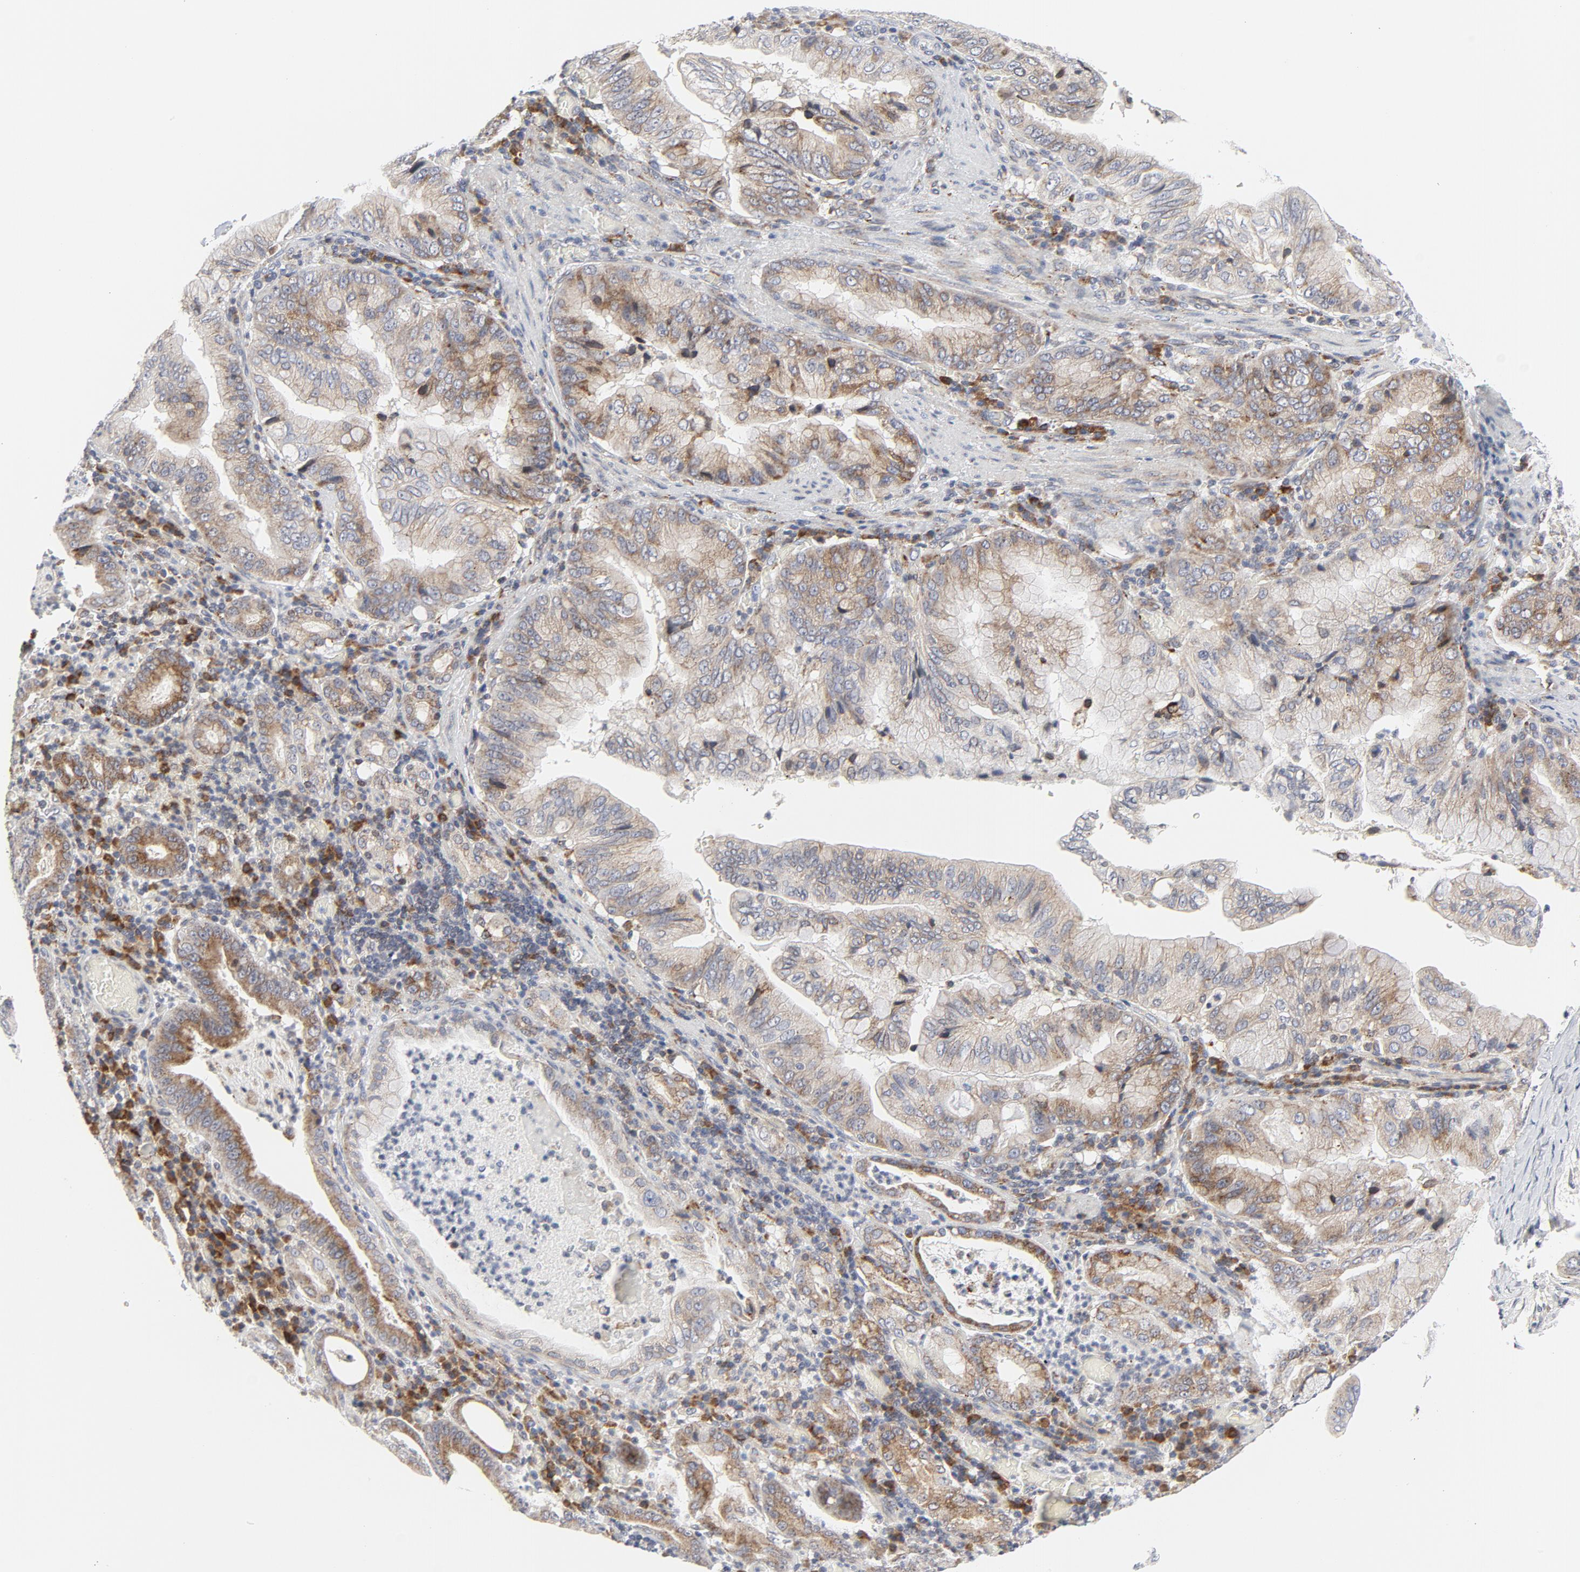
{"staining": {"intensity": "weak", "quantity": ">75%", "location": "cytoplasmic/membranous"}, "tissue": "stomach cancer", "cell_type": "Tumor cells", "image_type": "cancer", "snomed": [{"axis": "morphology", "description": "Adenocarcinoma, NOS"}, {"axis": "topography", "description": "Stomach, upper"}], "caption": "Immunohistochemistry image of neoplastic tissue: human stomach cancer stained using immunohistochemistry shows low levels of weak protein expression localized specifically in the cytoplasmic/membranous of tumor cells, appearing as a cytoplasmic/membranous brown color.", "gene": "LRP6", "patient": {"sex": "male", "age": 80}}